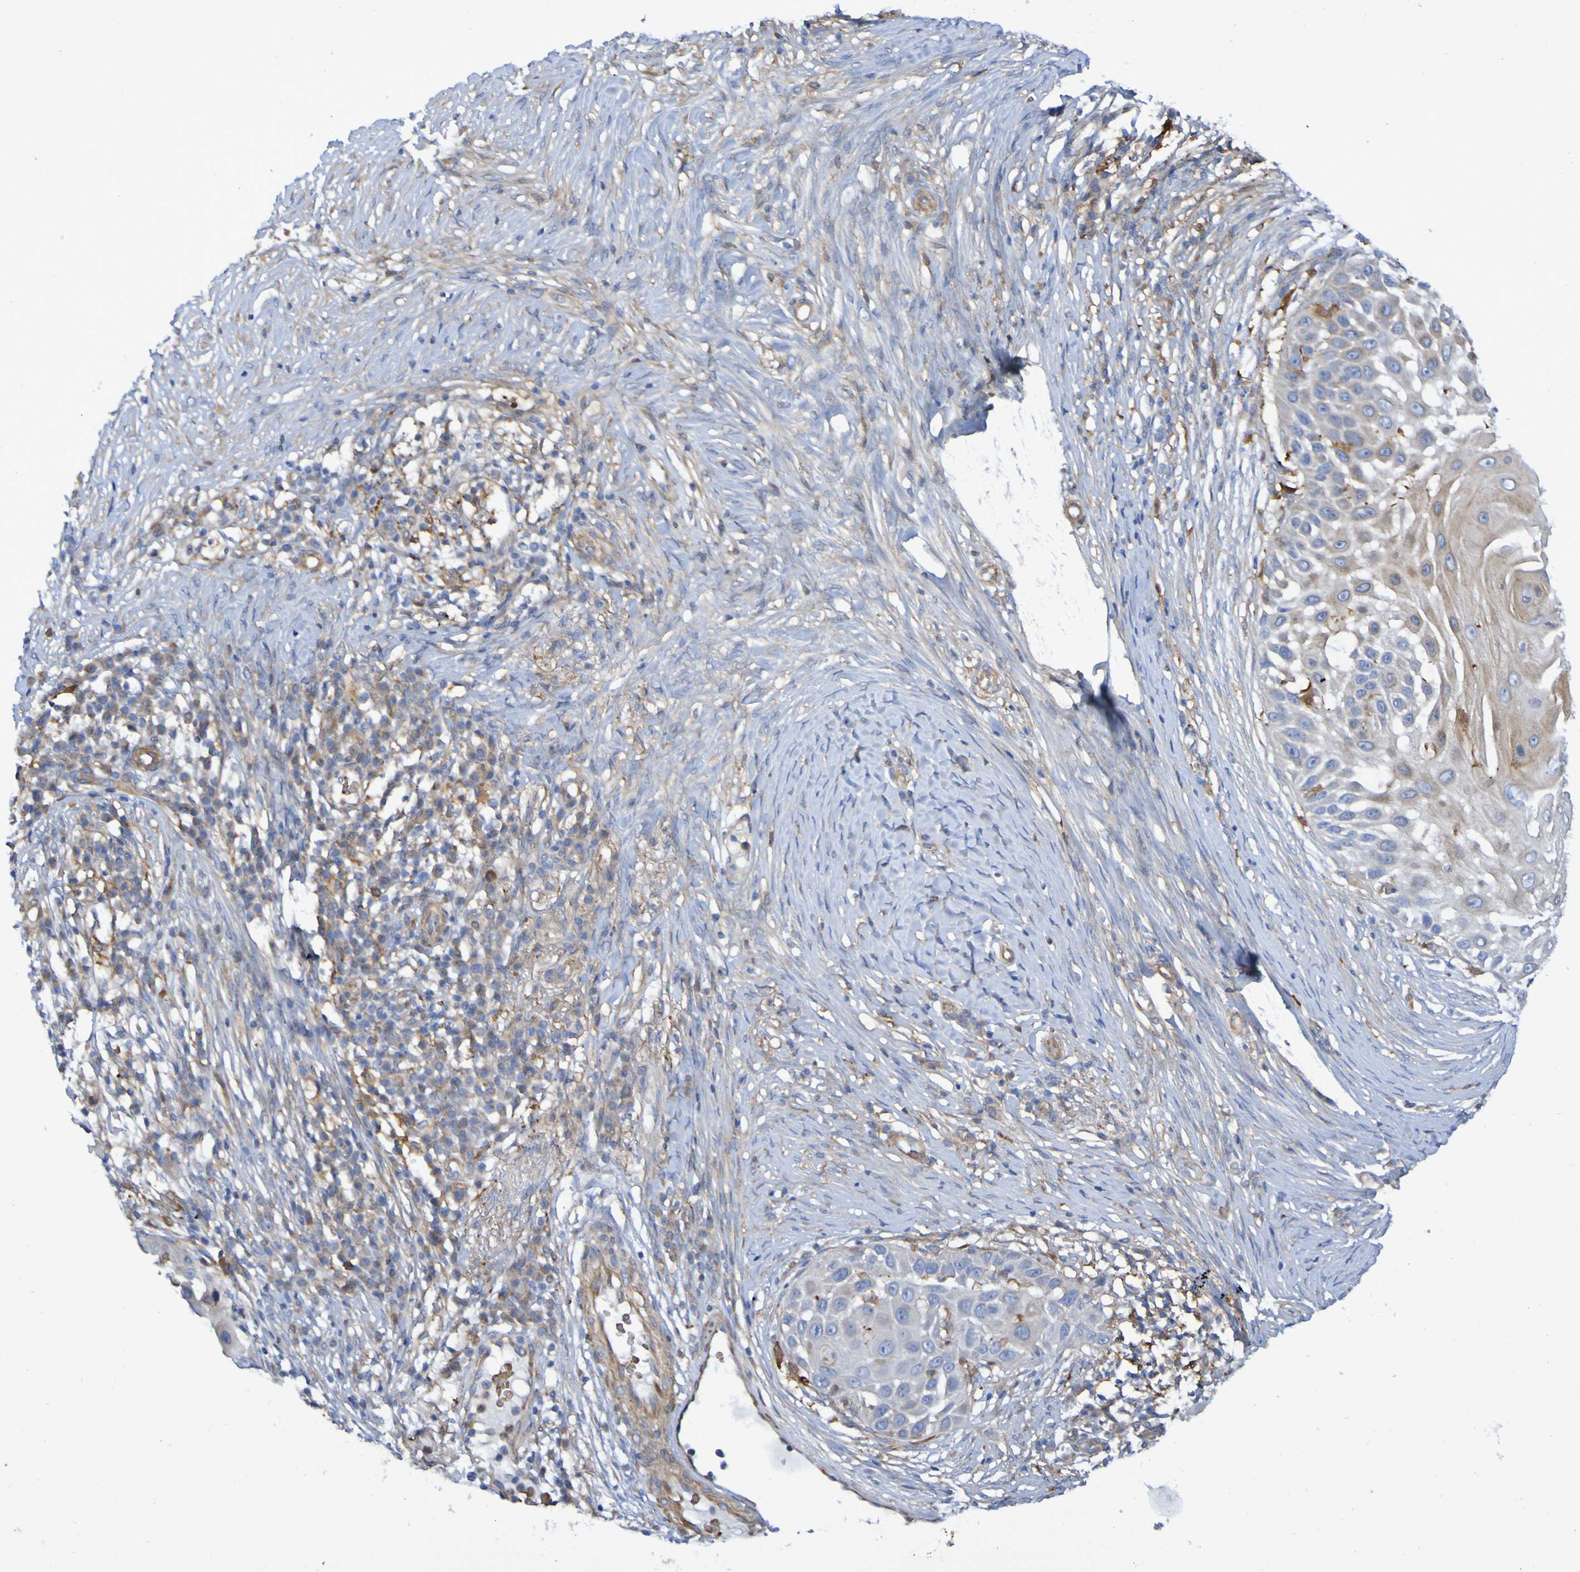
{"staining": {"intensity": "moderate", "quantity": "<25%", "location": "cytoplasmic/membranous"}, "tissue": "skin cancer", "cell_type": "Tumor cells", "image_type": "cancer", "snomed": [{"axis": "morphology", "description": "Squamous cell carcinoma, NOS"}, {"axis": "topography", "description": "Skin"}], "caption": "A photomicrograph showing moderate cytoplasmic/membranous positivity in approximately <25% of tumor cells in squamous cell carcinoma (skin), as visualized by brown immunohistochemical staining.", "gene": "SCRG1", "patient": {"sex": "female", "age": 44}}